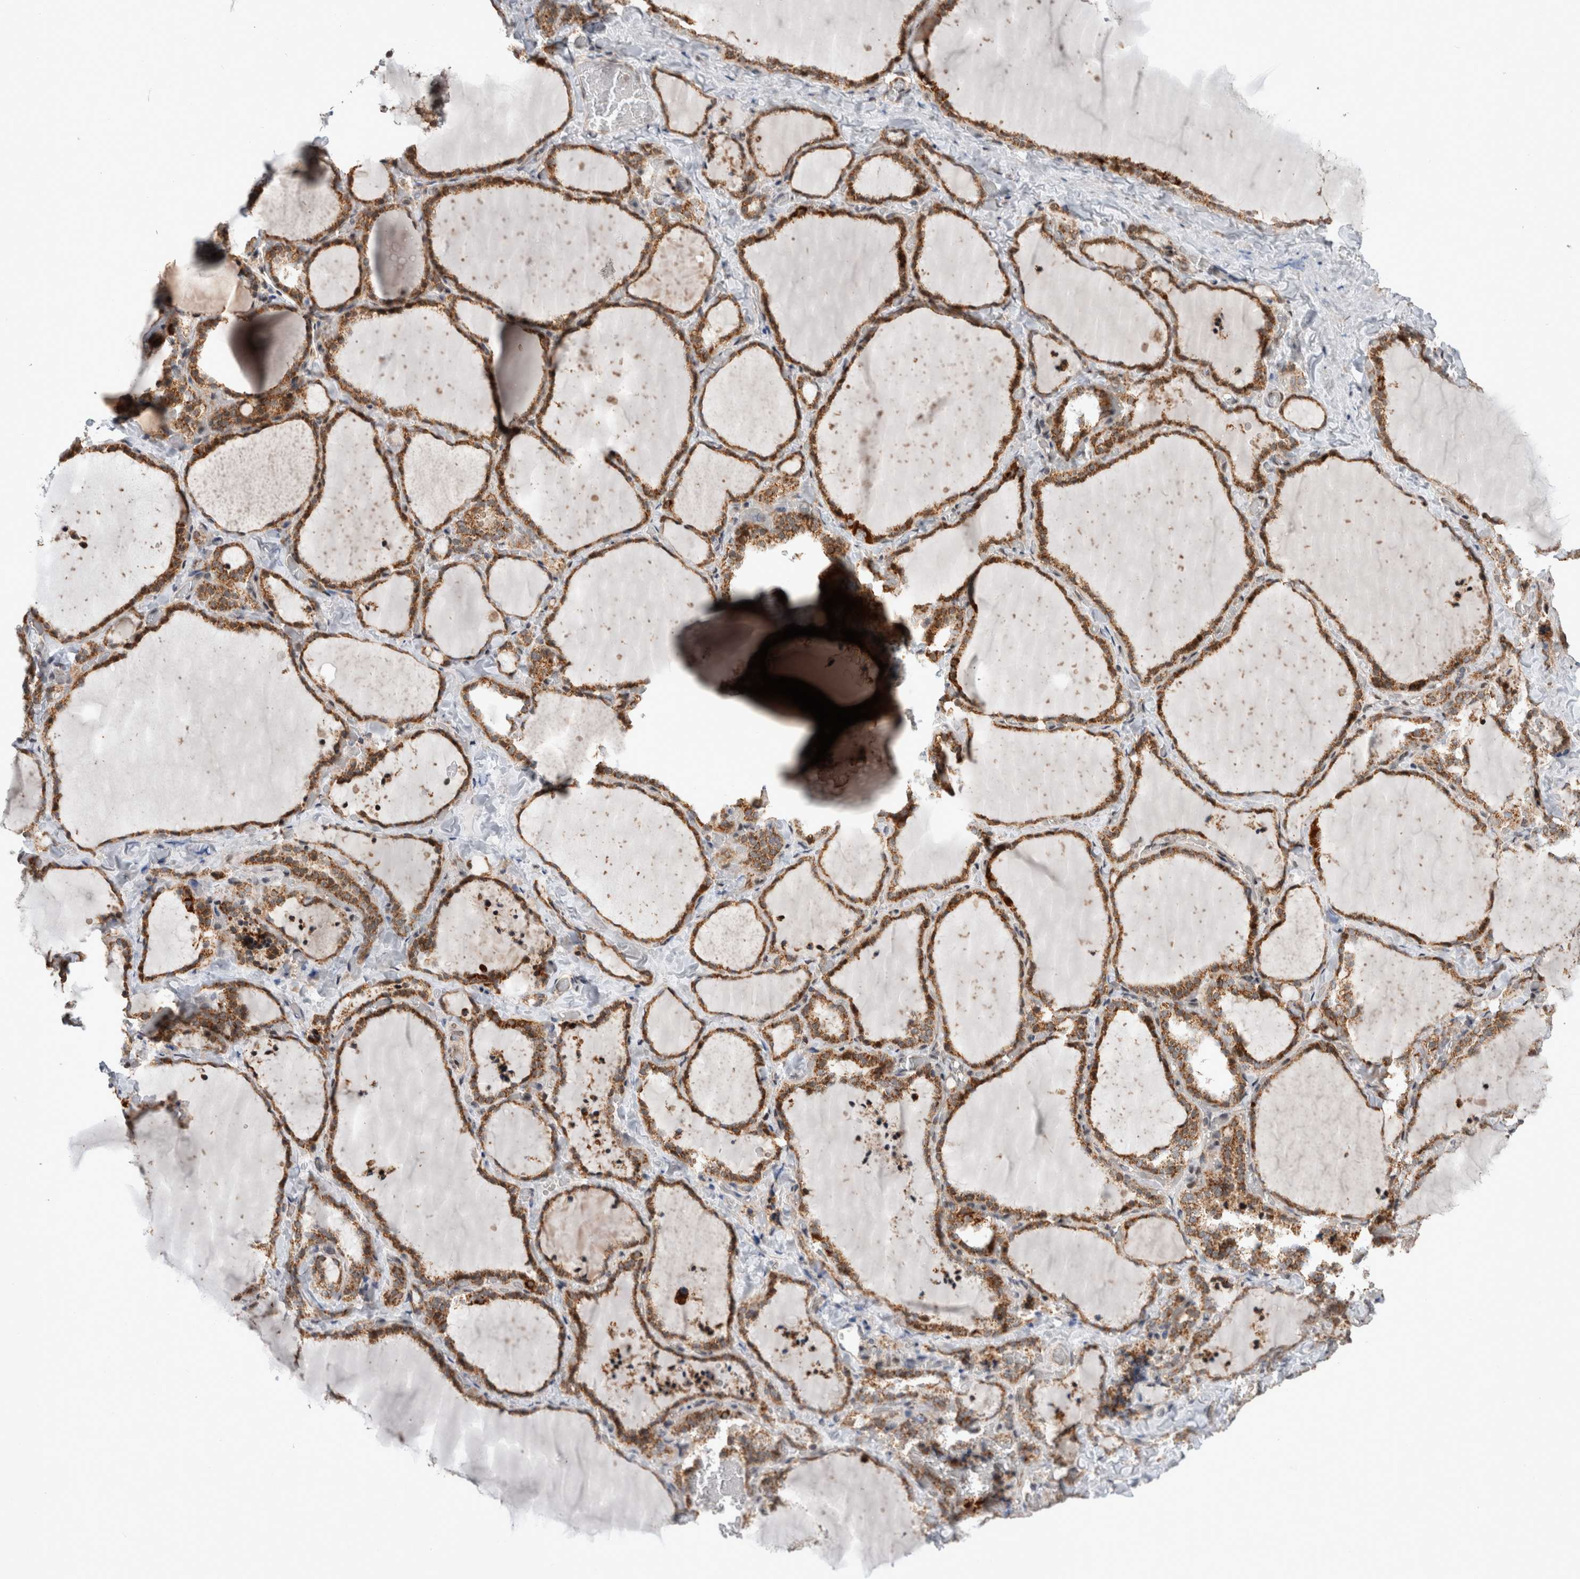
{"staining": {"intensity": "strong", "quantity": ">75%", "location": "cytoplasmic/membranous"}, "tissue": "thyroid gland", "cell_type": "Glandular cells", "image_type": "normal", "snomed": [{"axis": "morphology", "description": "Normal tissue, NOS"}, {"axis": "topography", "description": "Thyroid gland"}], "caption": "Glandular cells show strong cytoplasmic/membranous expression in approximately >75% of cells in normal thyroid gland.", "gene": "MRPL37", "patient": {"sex": "female", "age": 22}}